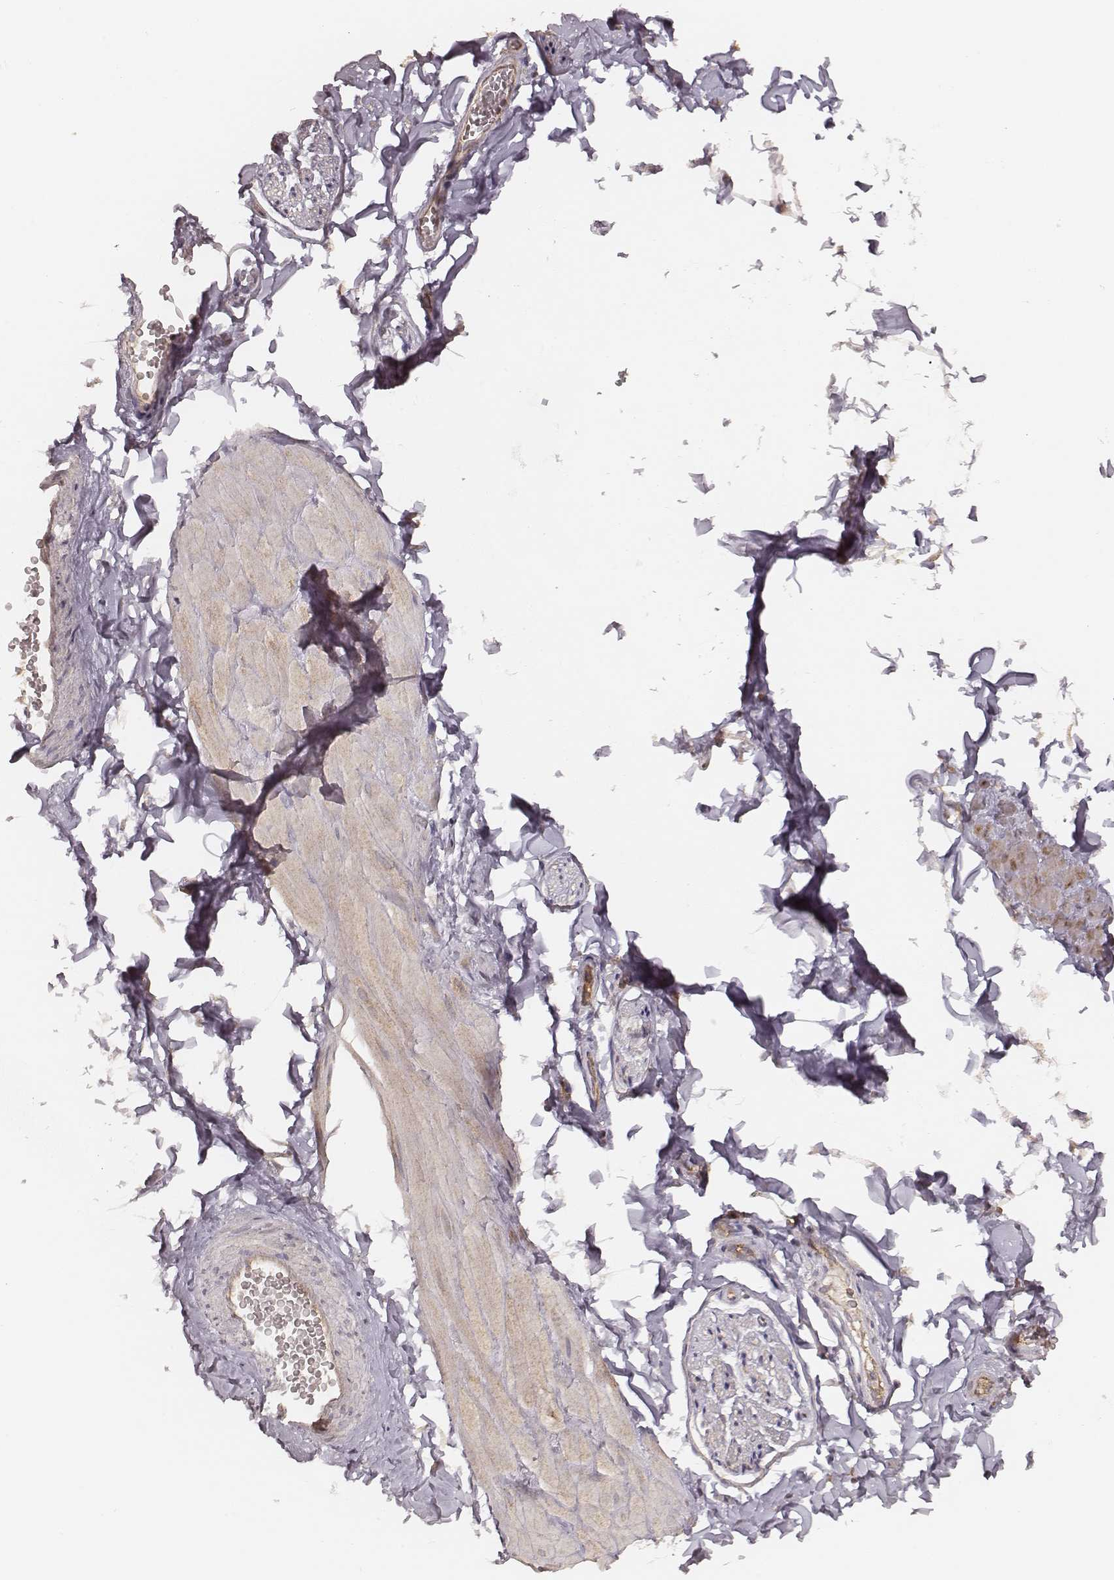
{"staining": {"intensity": "moderate", "quantity": ">75%", "location": "cytoplasmic/membranous"}, "tissue": "adipose tissue", "cell_type": "Adipocytes", "image_type": "normal", "snomed": [{"axis": "morphology", "description": "Normal tissue, NOS"}, {"axis": "topography", "description": "Smooth muscle"}, {"axis": "topography", "description": "Peripheral nerve tissue"}], "caption": "The micrograph shows staining of benign adipose tissue, revealing moderate cytoplasmic/membranous protein positivity (brown color) within adipocytes.", "gene": "CARS1", "patient": {"sex": "male", "age": 22}}